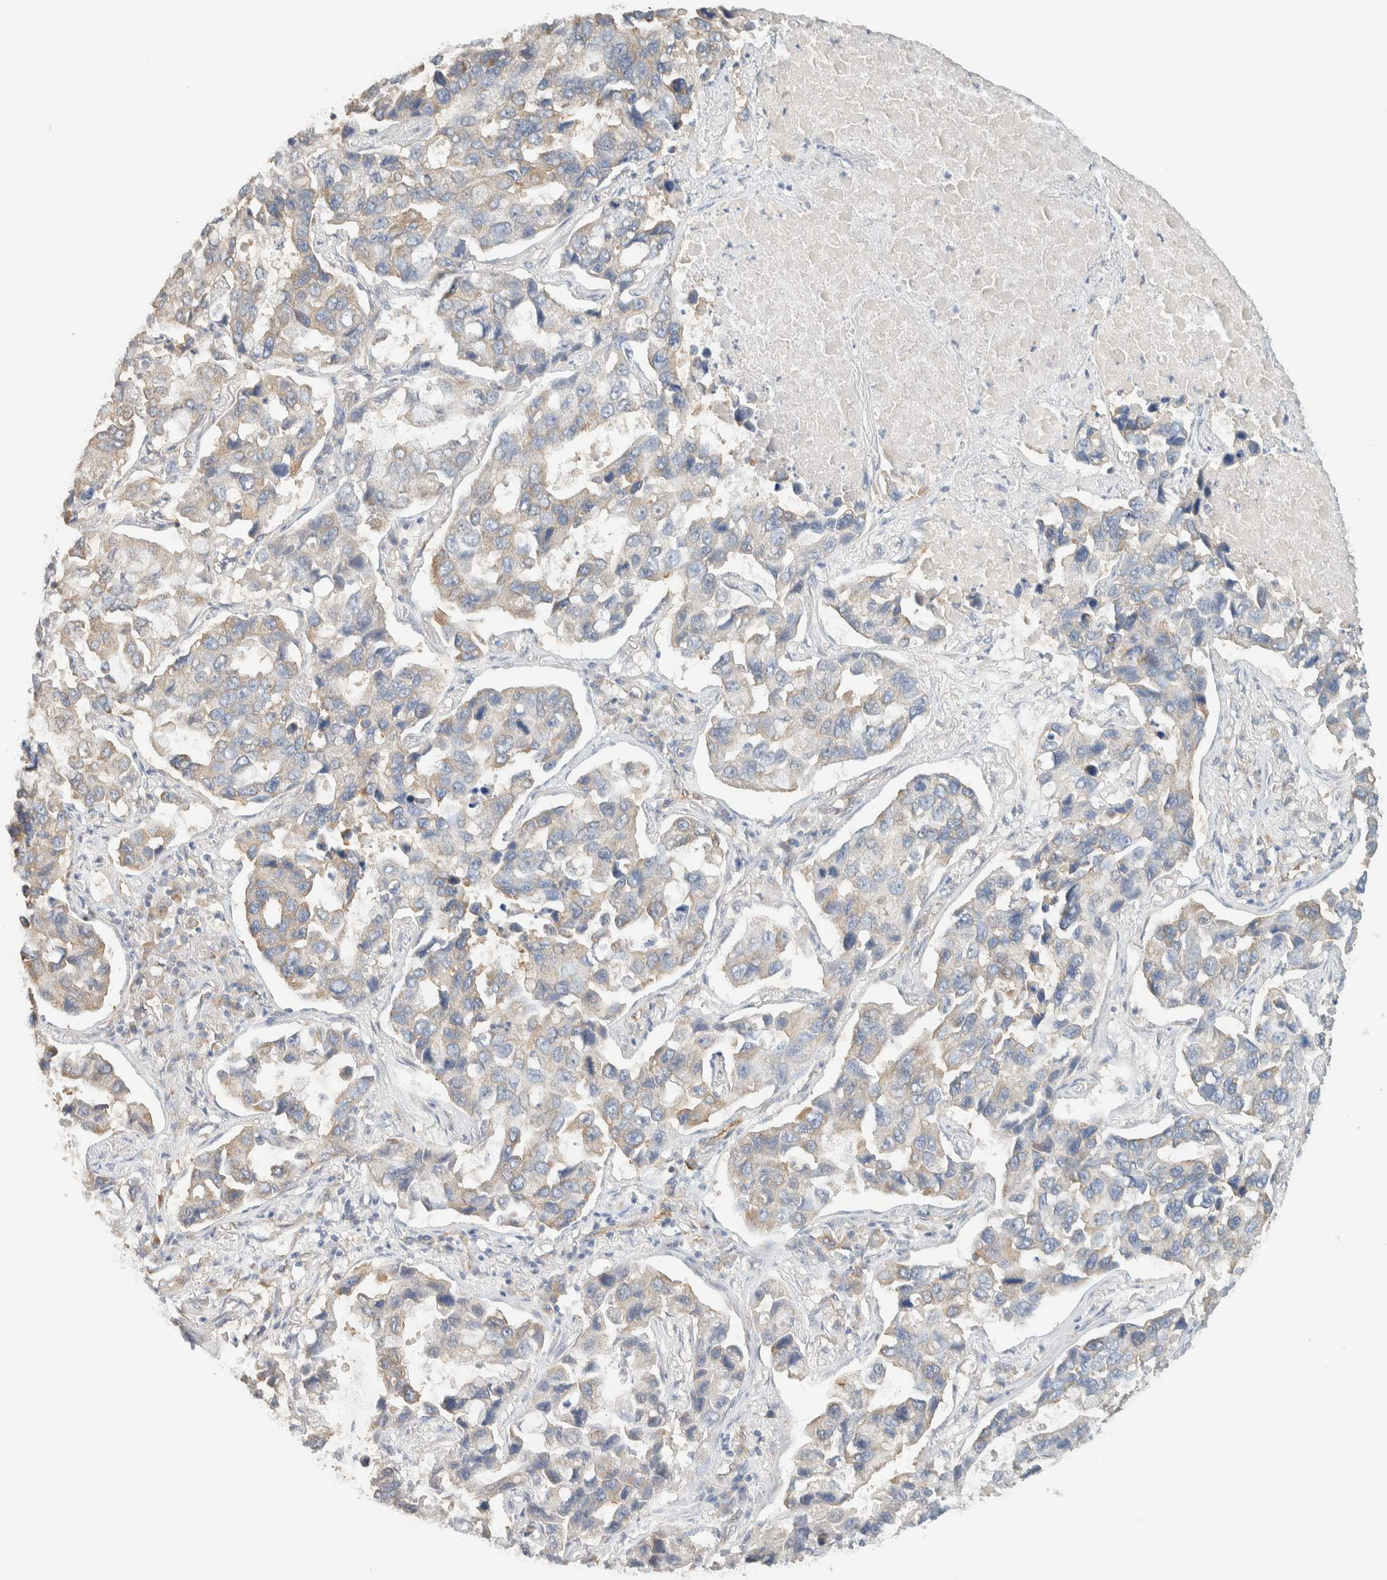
{"staining": {"intensity": "weak", "quantity": "<25%", "location": "cytoplasmic/membranous"}, "tissue": "lung cancer", "cell_type": "Tumor cells", "image_type": "cancer", "snomed": [{"axis": "morphology", "description": "Adenocarcinoma, NOS"}, {"axis": "topography", "description": "Lung"}], "caption": "This photomicrograph is of adenocarcinoma (lung) stained with IHC to label a protein in brown with the nuclei are counter-stained blue. There is no positivity in tumor cells.", "gene": "LIMA1", "patient": {"sex": "male", "age": 64}}